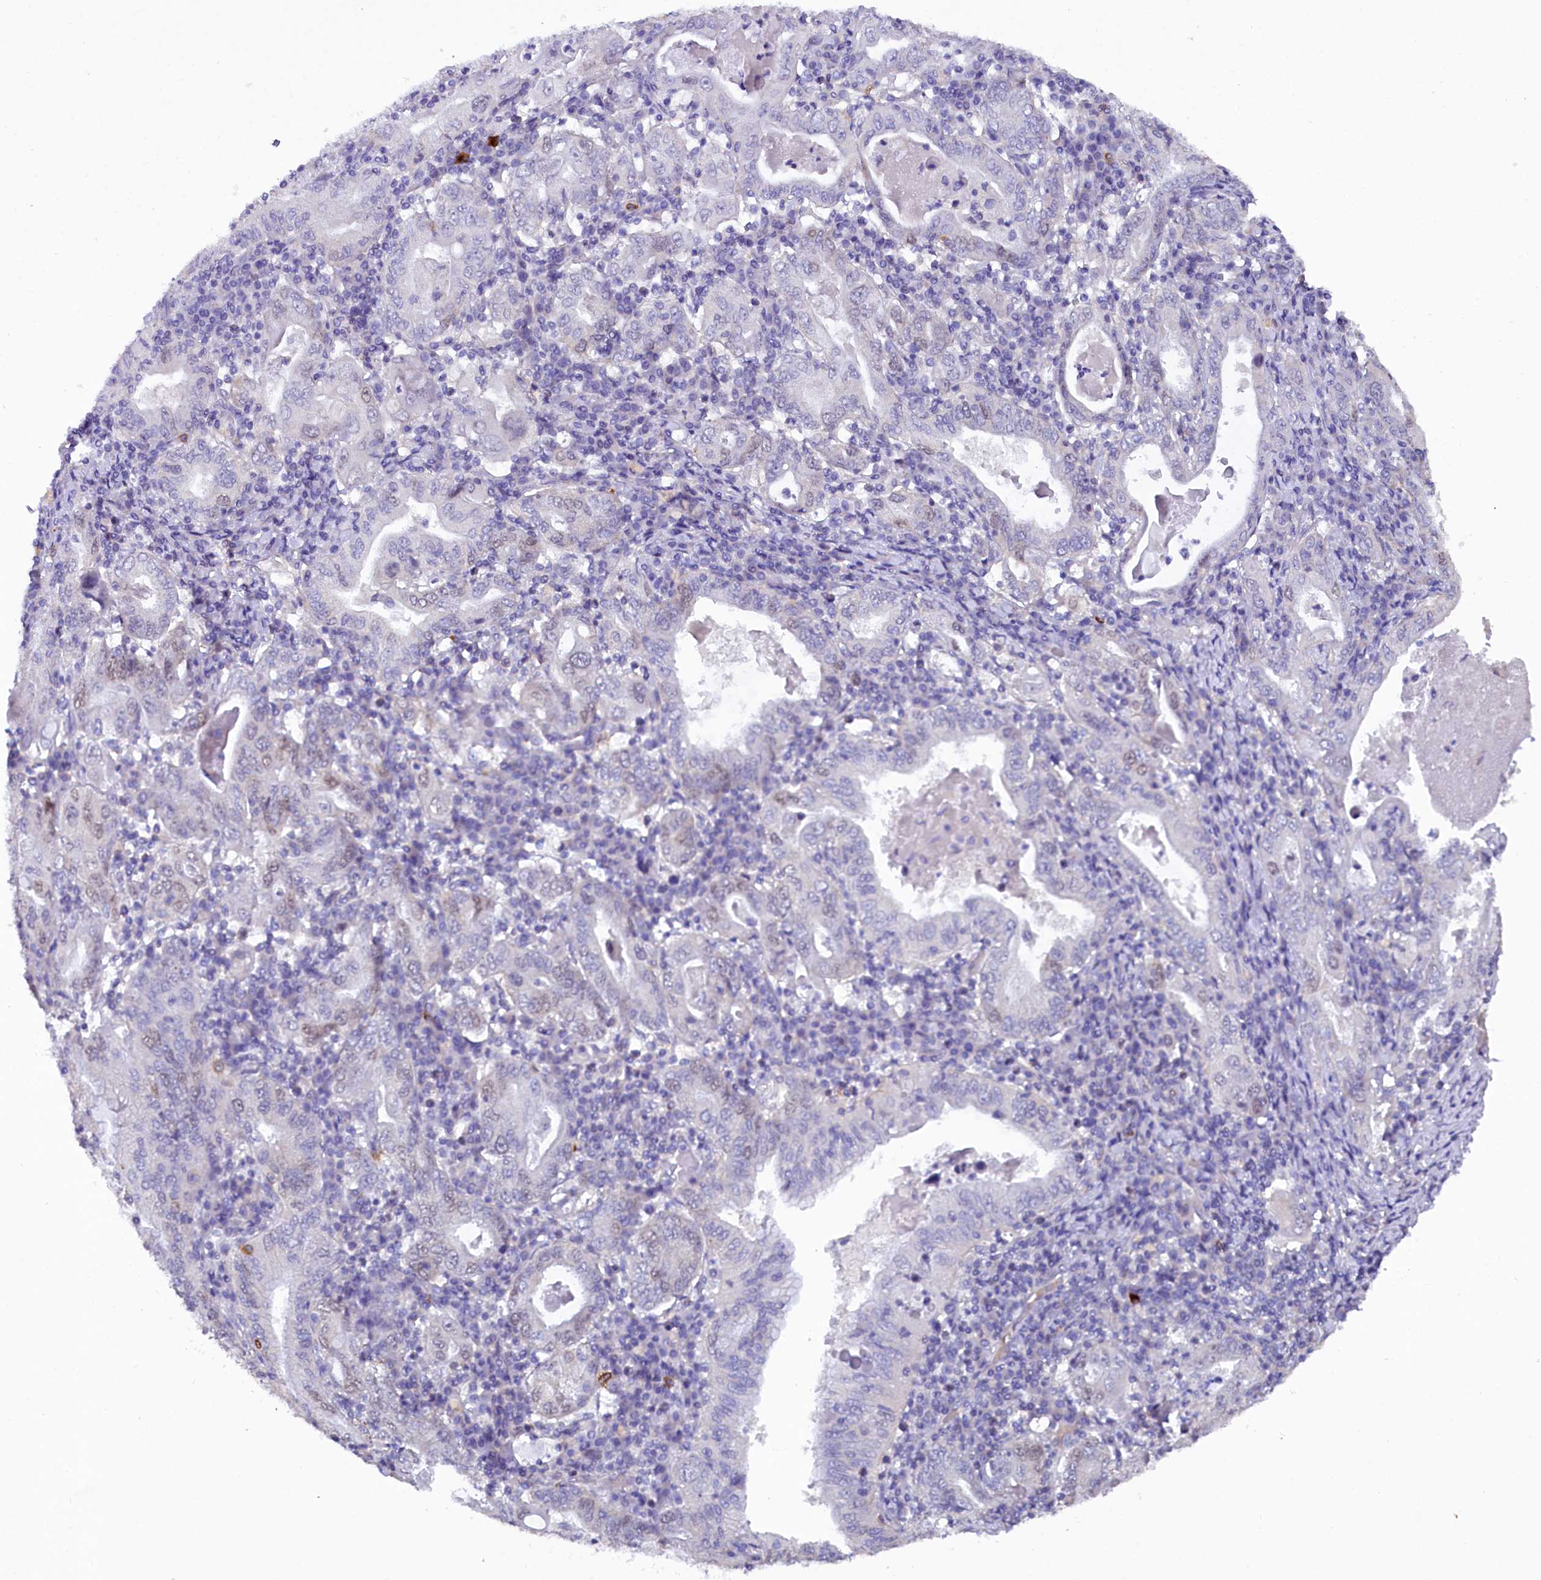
{"staining": {"intensity": "negative", "quantity": "none", "location": "none"}, "tissue": "stomach cancer", "cell_type": "Tumor cells", "image_type": "cancer", "snomed": [{"axis": "morphology", "description": "Normal tissue, NOS"}, {"axis": "morphology", "description": "Adenocarcinoma, NOS"}, {"axis": "topography", "description": "Esophagus"}, {"axis": "topography", "description": "Stomach, upper"}, {"axis": "topography", "description": "Peripheral nerve tissue"}], "caption": "This is an immunohistochemistry histopathology image of stomach adenocarcinoma. There is no positivity in tumor cells.", "gene": "FAM111B", "patient": {"sex": "male", "age": 62}}